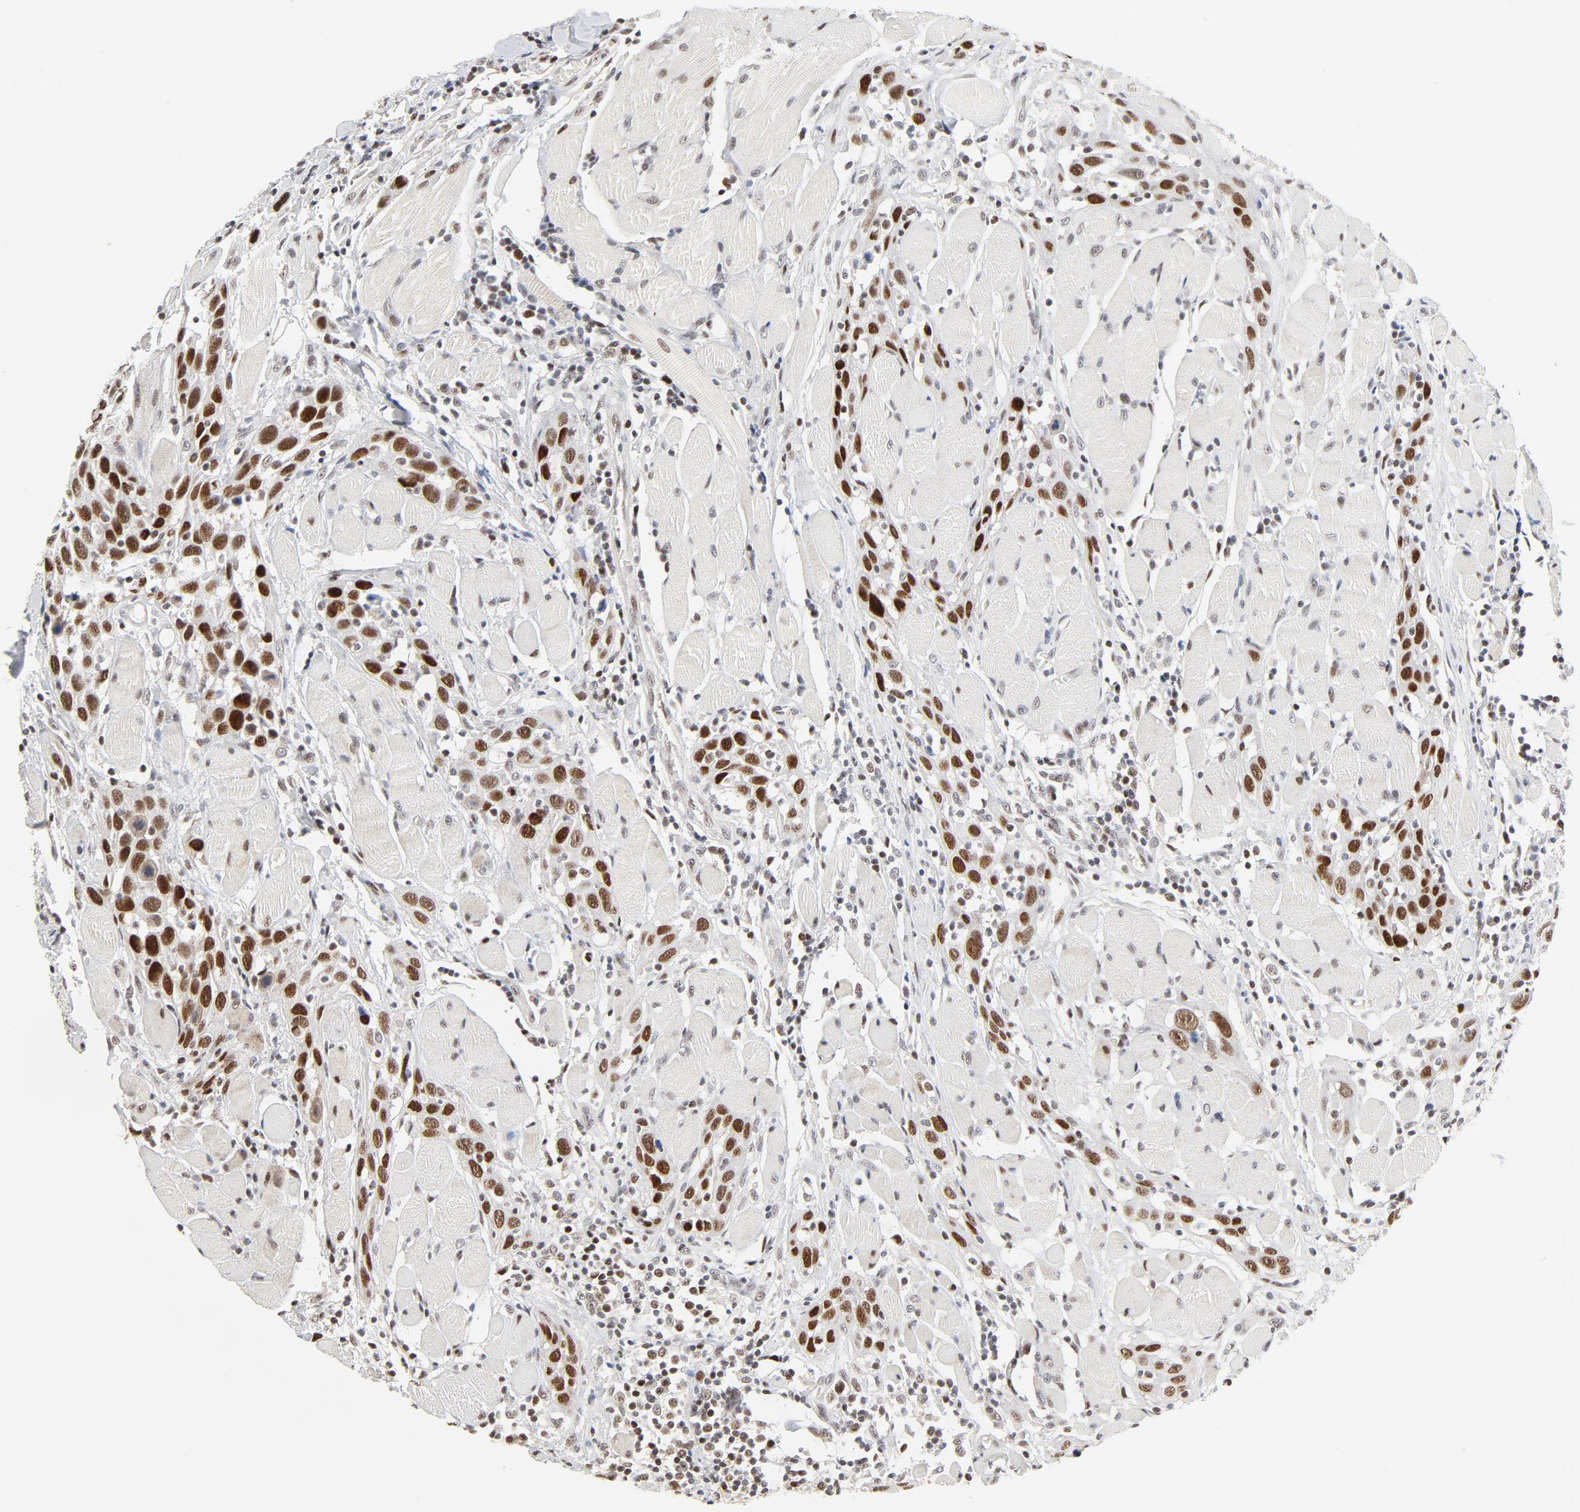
{"staining": {"intensity": "strong", "quantity": ">75%", "location": "nuclear"}, "tissue": "head and neck cancer", "cell_type": "Tumor cells", "image_type": "cancer", "snomed": [{"axis": "morphology", "description": "Necrosis, NOS"}, {"axis": "morphology", "description": "Neoplasm, malignant, NOS"}, {"axis": "topography", "description": "Salivary gland"}, {"axis": "topography", "description": "Head-Neck"}], "caption": "Immunohistochemistry of human head and neck cancer shows high levels of strong nuclear staining in about >75% of tumor cells.", "gene": "GTF2I", "patient": {"sex": "male", "age": 43}}